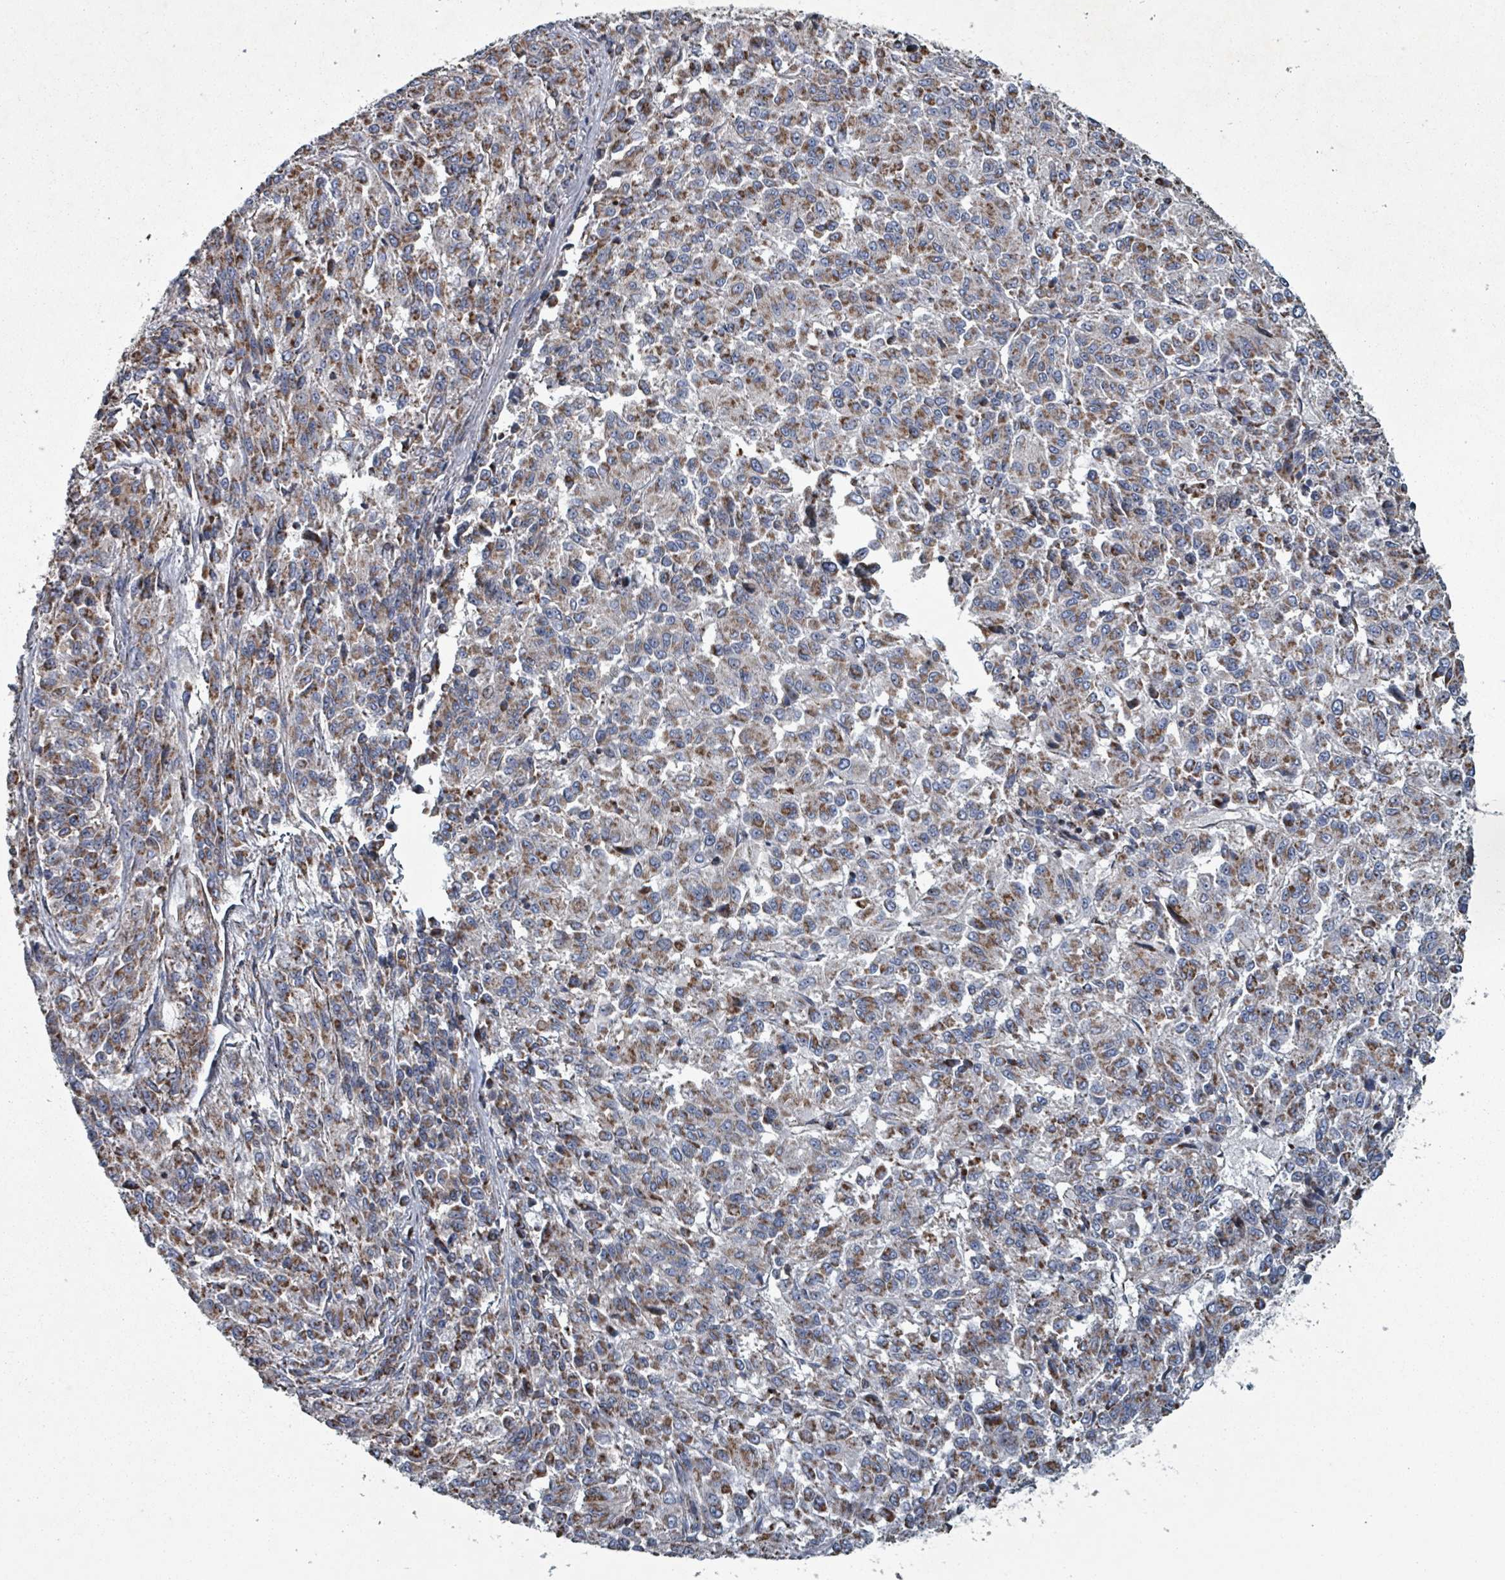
{"staining": {"intensity": "moderate", "quantity": ">75%", "location": "cytoplasmic/membranous"}, "tissue": "melanoma", "cell_type": "Tumor cells", "image_type": "cancer", "snomed": [{"axis": "morphology", "description": "Malignant melanoma, Metastatic site"}, {"axis": "topography", "description": "Lung"}], "caption": "Tumor cells demonstrate medium levels of moderate cytoplasmic/membranous expression in approximately >75% of cells in human malignant melanoma (metastatic site). Nuclei are stained in blue.", "gene": "ABHD18", "patient": {"sex": "male", "age": 64}}